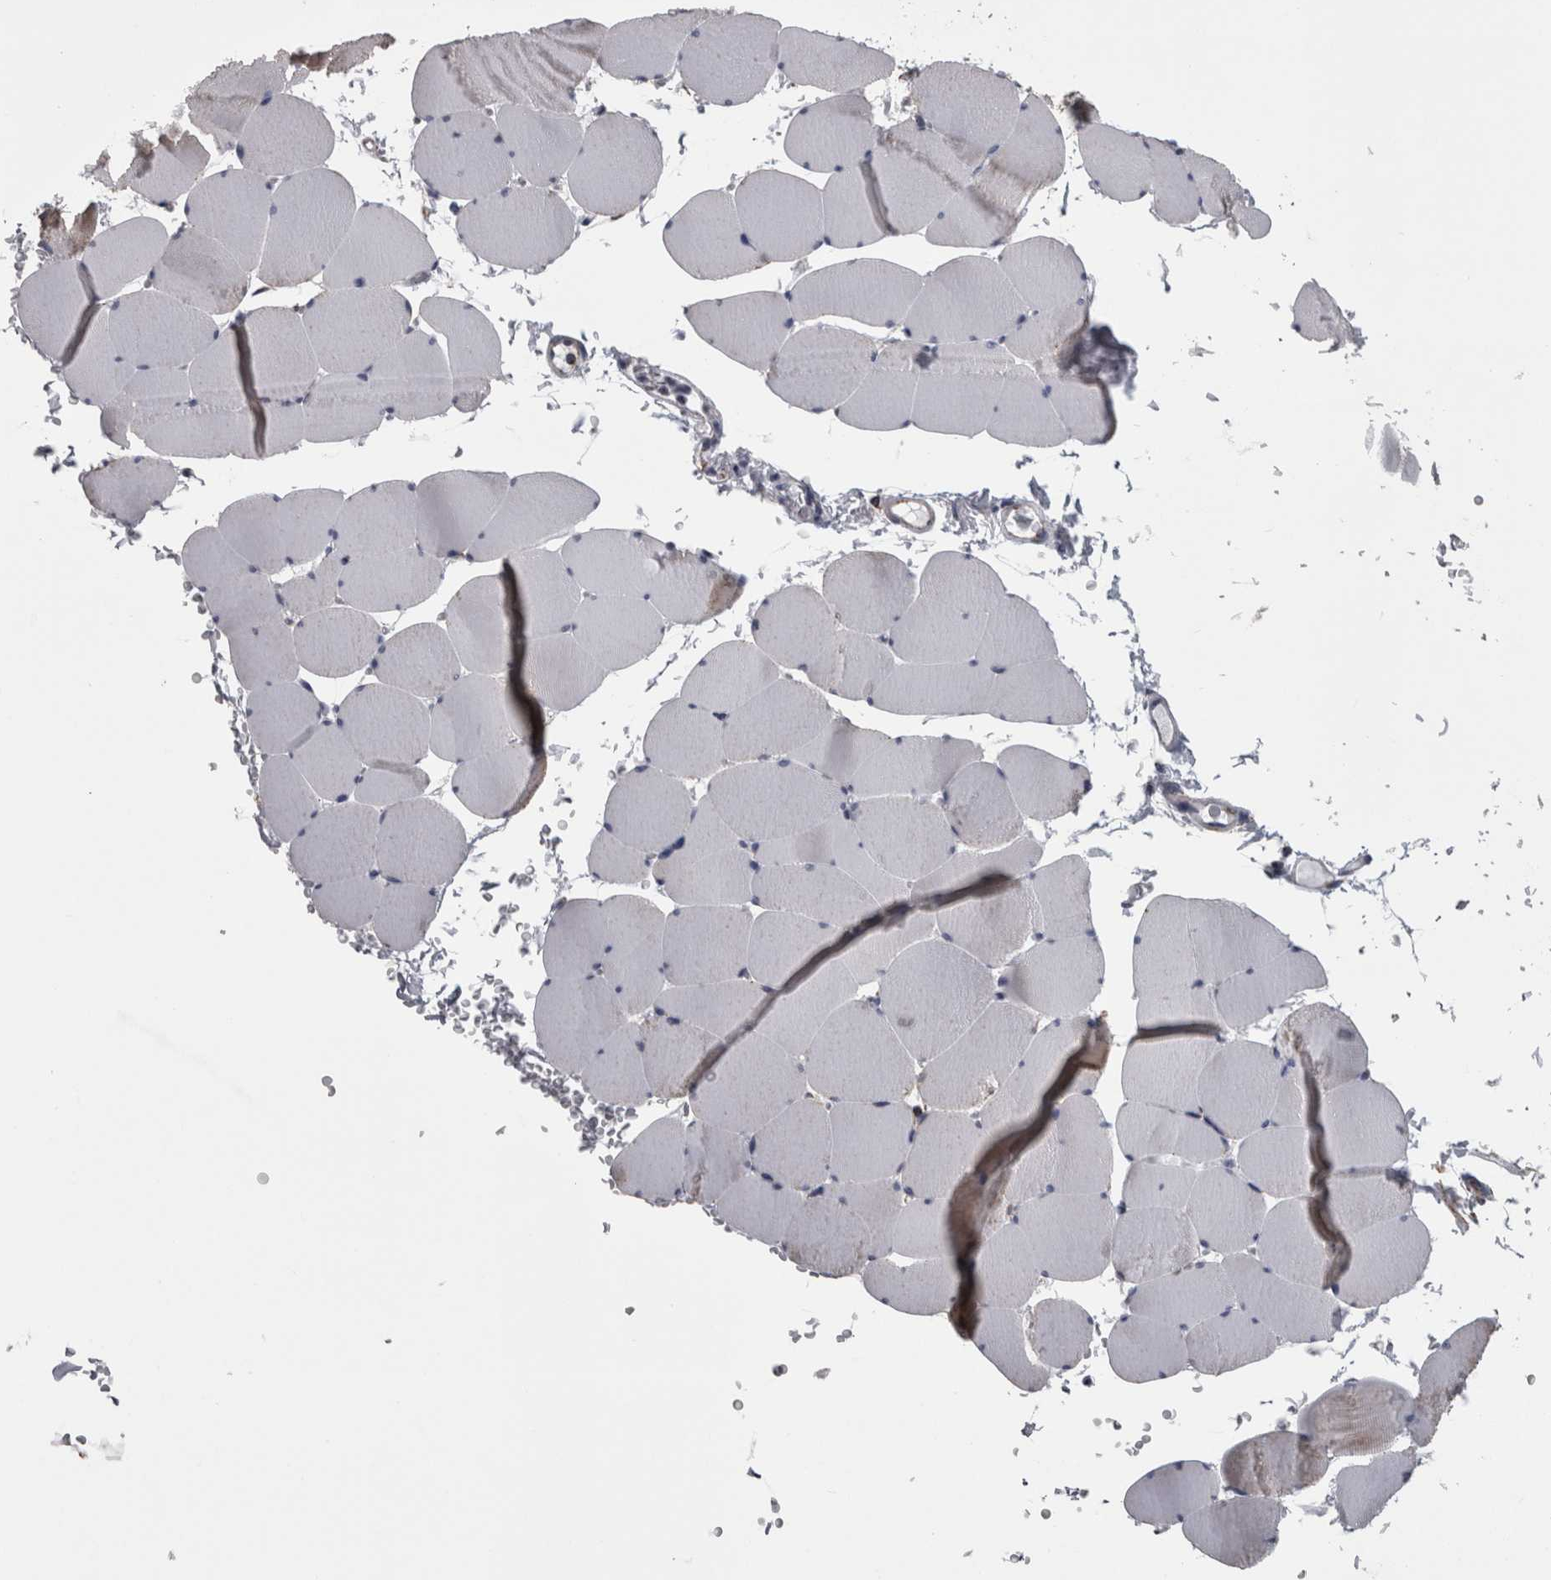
{"staining": {"intensity": "moderate", "quantity": "<25%", "location": "cytoplasmic/membranous"}, "tissue": "skeletal muscle", "cell_type": "Myocytes", "image_type": "normal", "snomed": [{"axis": "morphology", "description": "Normal tissue, NOS"}, {"axis": "topography", "description": "Skeletal muscle"}], "caption": "IHC of normal skeletal muscle shows low levels of moderate cytoplasmic/membranous positivity in approximately <25% of myocytes. Nuclei are stained in blue.", "gene": "MDH2", "patient": {"sex": "male", "age": 62}}